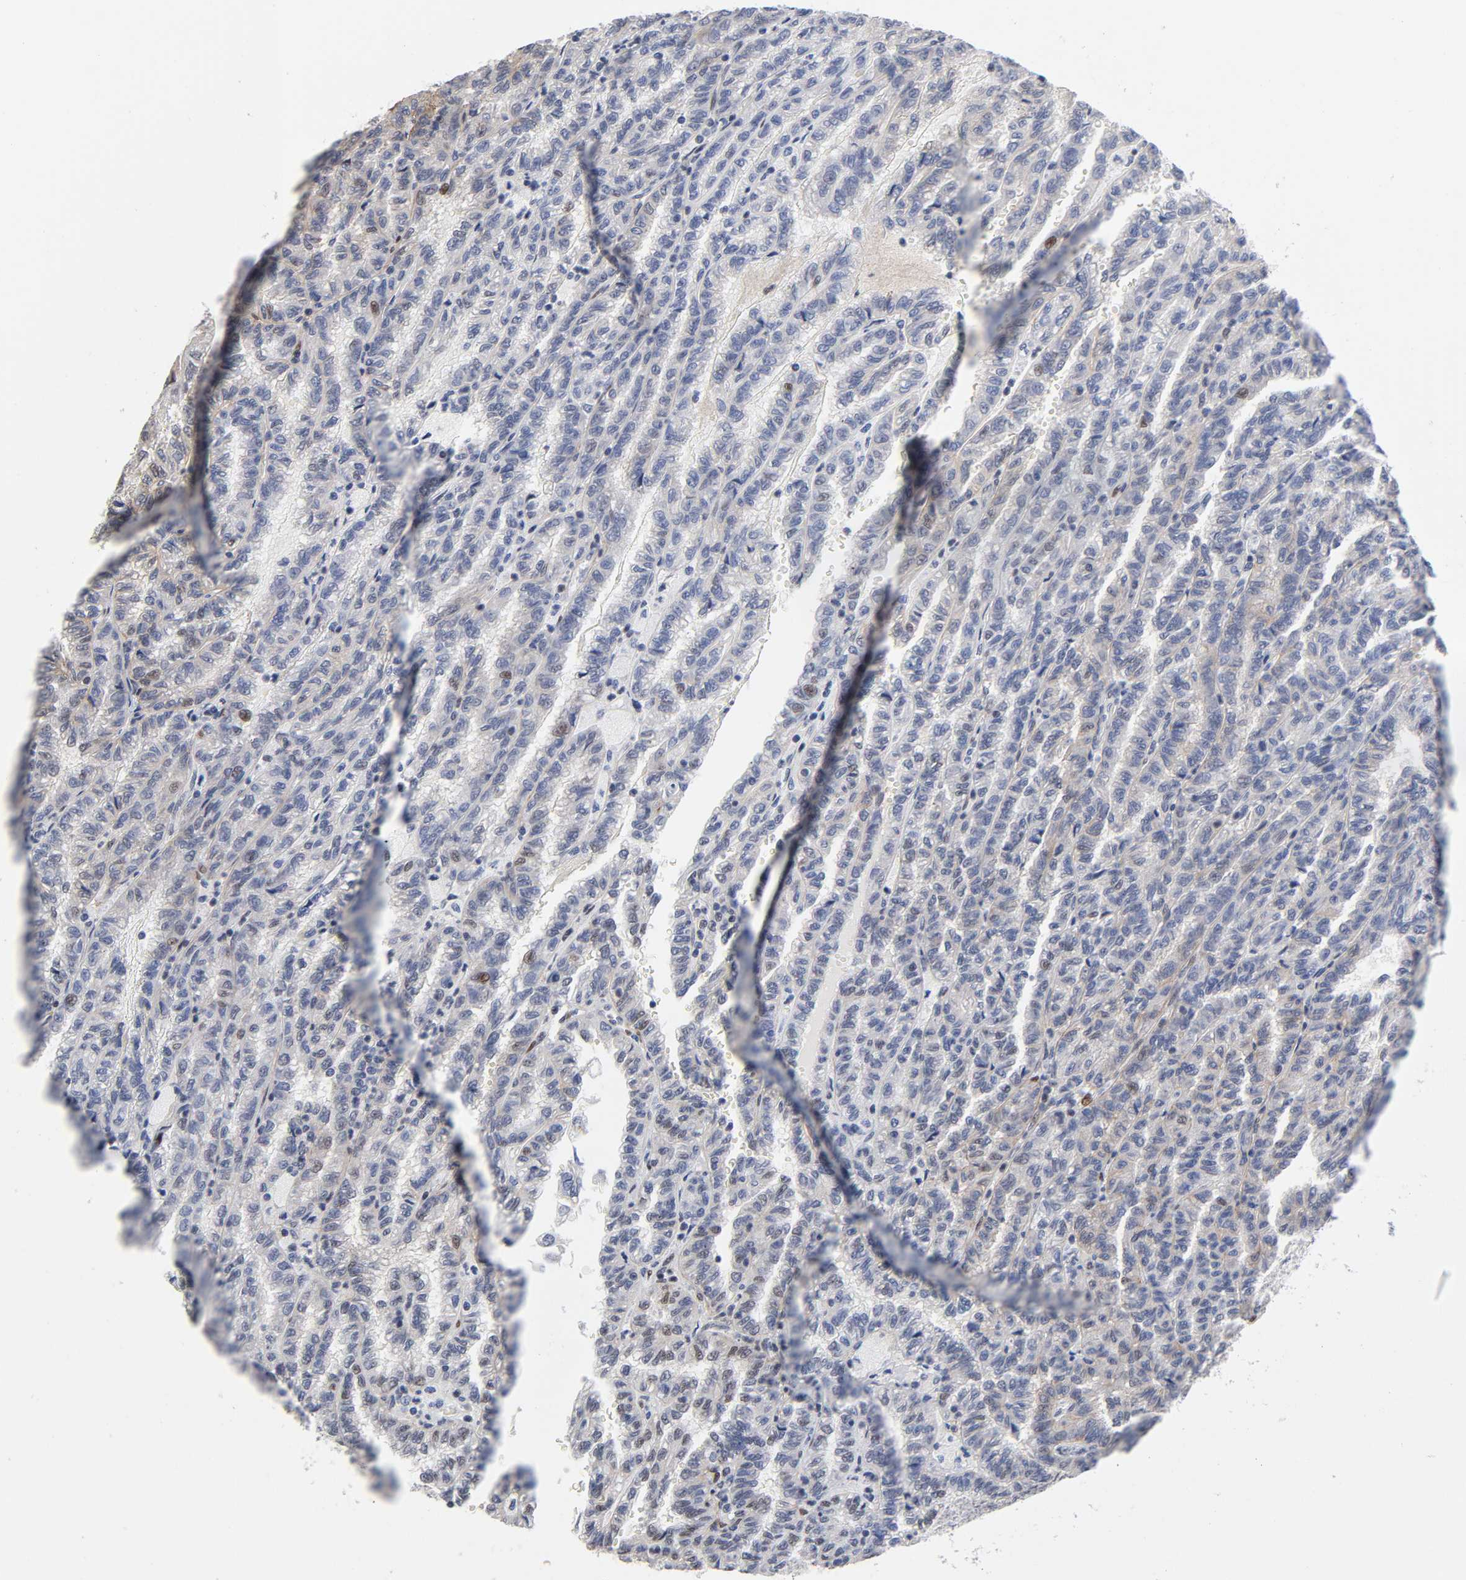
{"staining": {"intensity": "moderate", "quantity": "25%-75%", "location": "nuclear"}, "tissue": "renal cancer", "cell_type": "Tumor cells", "image_type": "cancer", "snomed": [{"axis": "morphology", "description": "Inflammation, NOS"}, {"axis": "morphology", "description": "Adenocarcinoma, NOS"}, {"axis": "topography", "description": "Kidney"}], "caption": "The photomicrograph exhibits staining of renal cancer (adenocarcinoma), revealing moderate nuclear protein staining (brown color) within tumor cells. (IHC, brightfield microscopy, high magnification).", "gene": "STK38", "patient": {"sex": "male", "age": 68}}